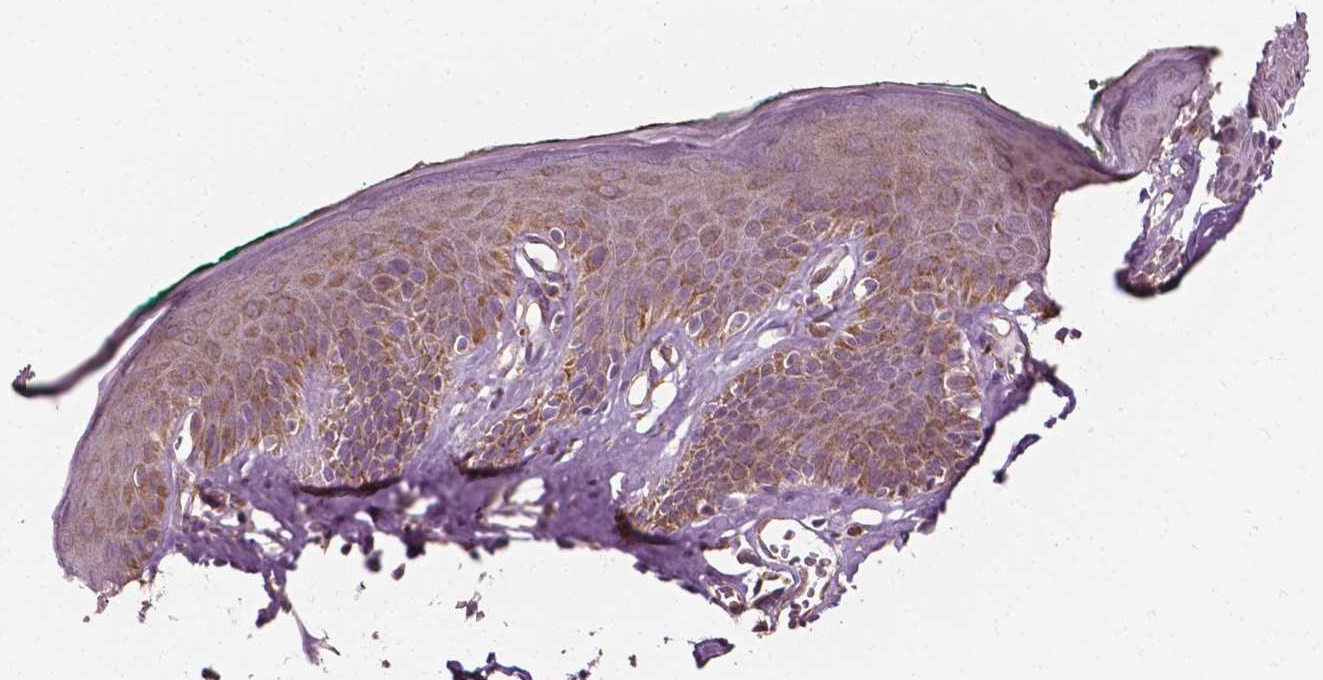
{"staining": {"intensity": "moderate", "quantity": ">75%", "location": "cytoplasmic/membranous"}, "tissue": "skin", "cell_type": "Epidermal cells", "image_type": "normal", "snomed": [{"axis": "morphology", "description": "Normal tissue, NOS"}, {"axis": "topography", "description": "Vulva"}, {"axis": "topography", "description": "Peripheral nerve tissue"}], "caption": "Epidermal cells show medium levels of moderate cytoplasmic/membranous expression in about >75% of cells in benign human skin. Ihc stains the protein in brown and the nuclei are stained blue.", "gene": "MCL1", "patient": {"sex": "female", "age": 66}}